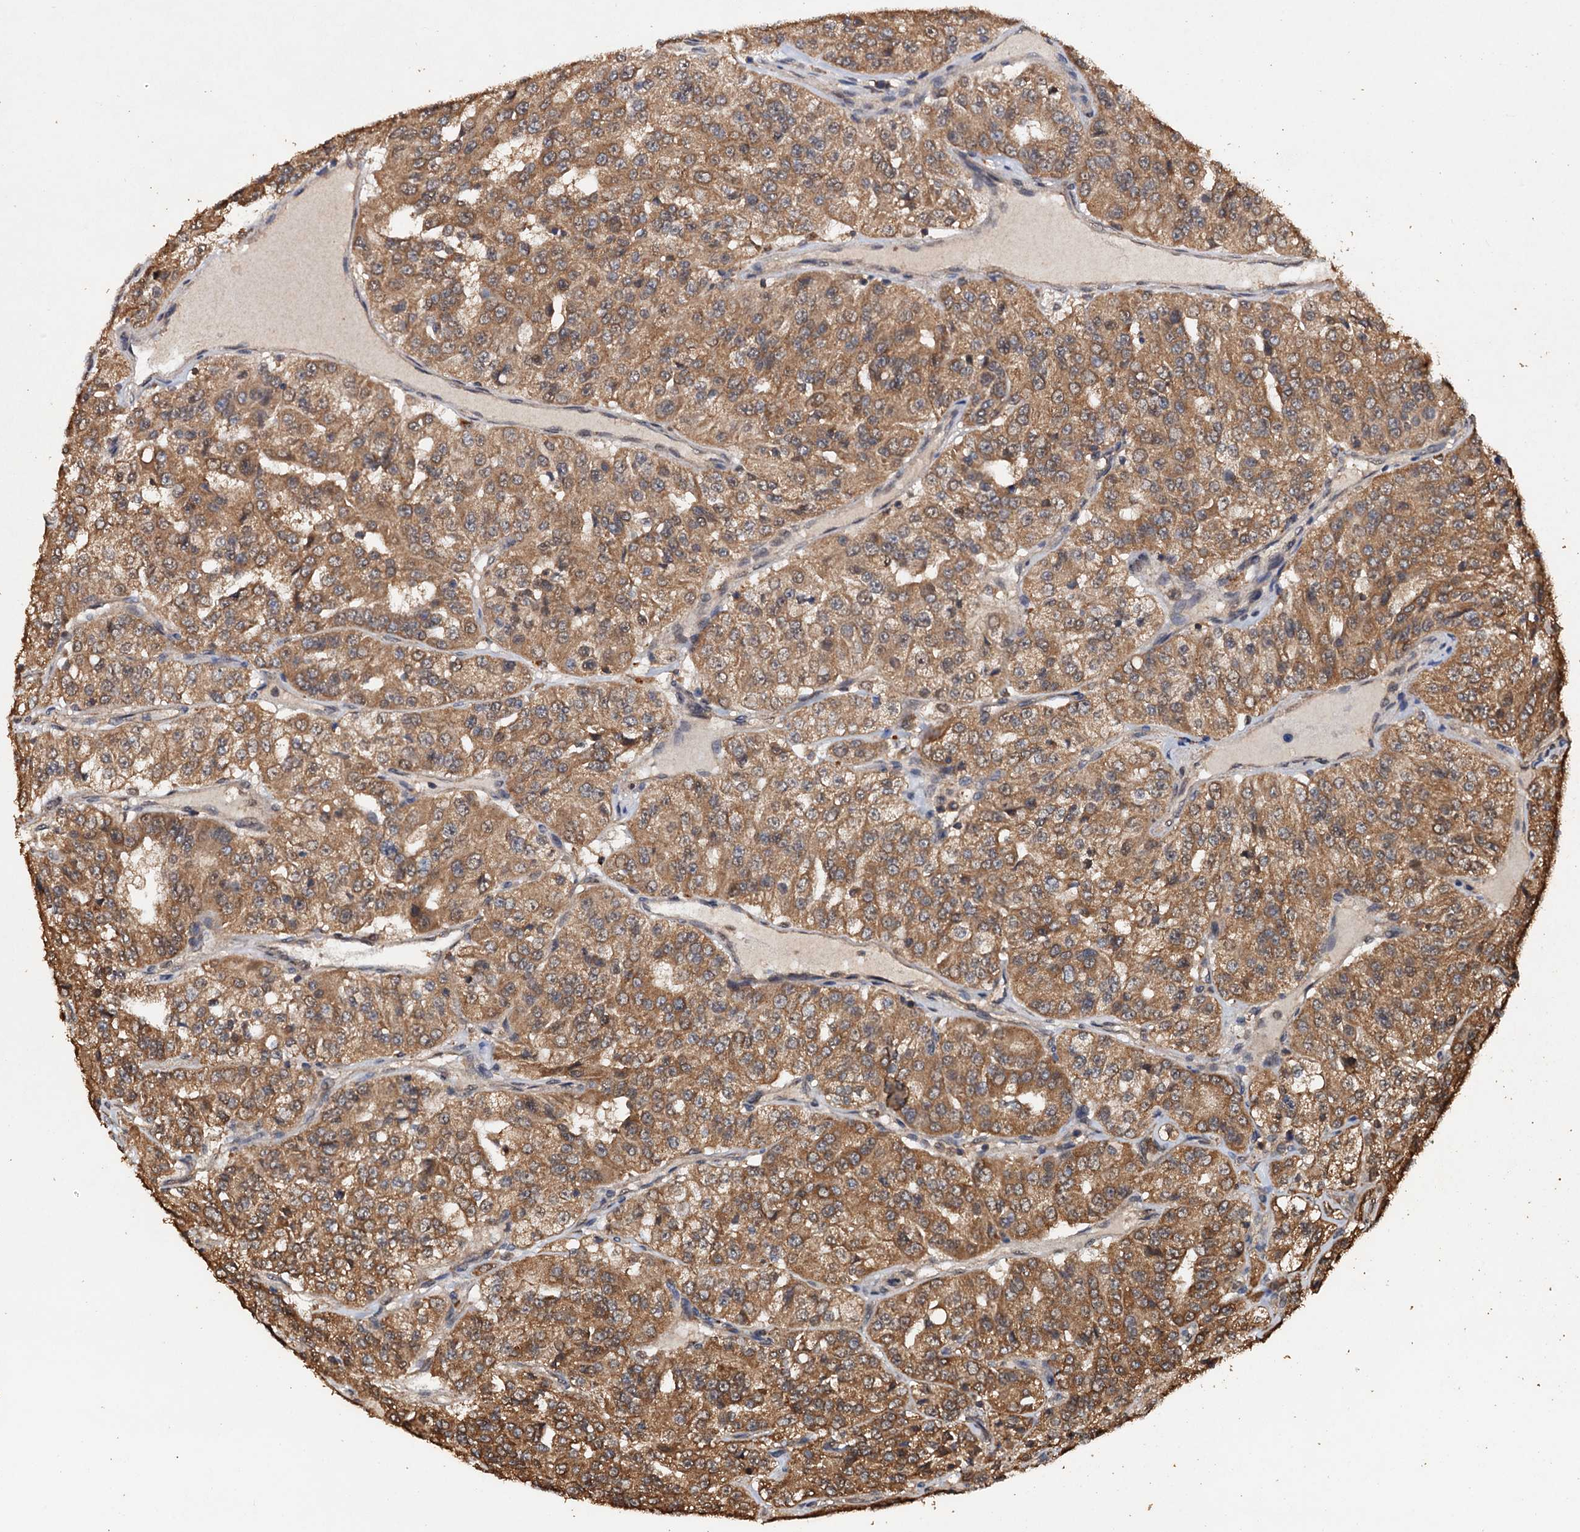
{"staining": {"intensity": "moderate", "quantity": ">75%", "location": "cytoplasmic/membranous"}, "tissue": "renal cancer", "cell_type": "Tumor cells", "image_type": "cancer", "snomed": [{"axis": "morphology", "description": "Adenocarcinoma, NOS"}, {"axis": "topography", "description": "Kidney"}], "caption": "Protein expression analysis of adenocarcinoma (renal) reveals moderate cytoplasmic/membranous expression in about >75% of tumor cells. The staining was performed using DAB to visualize the protein expression in brown, while the nuclei were stained in blue with hematoxylin (Magnification: 20x).", "gene": "PSMD9", "patient": {"sex": "female", "age": 63}}